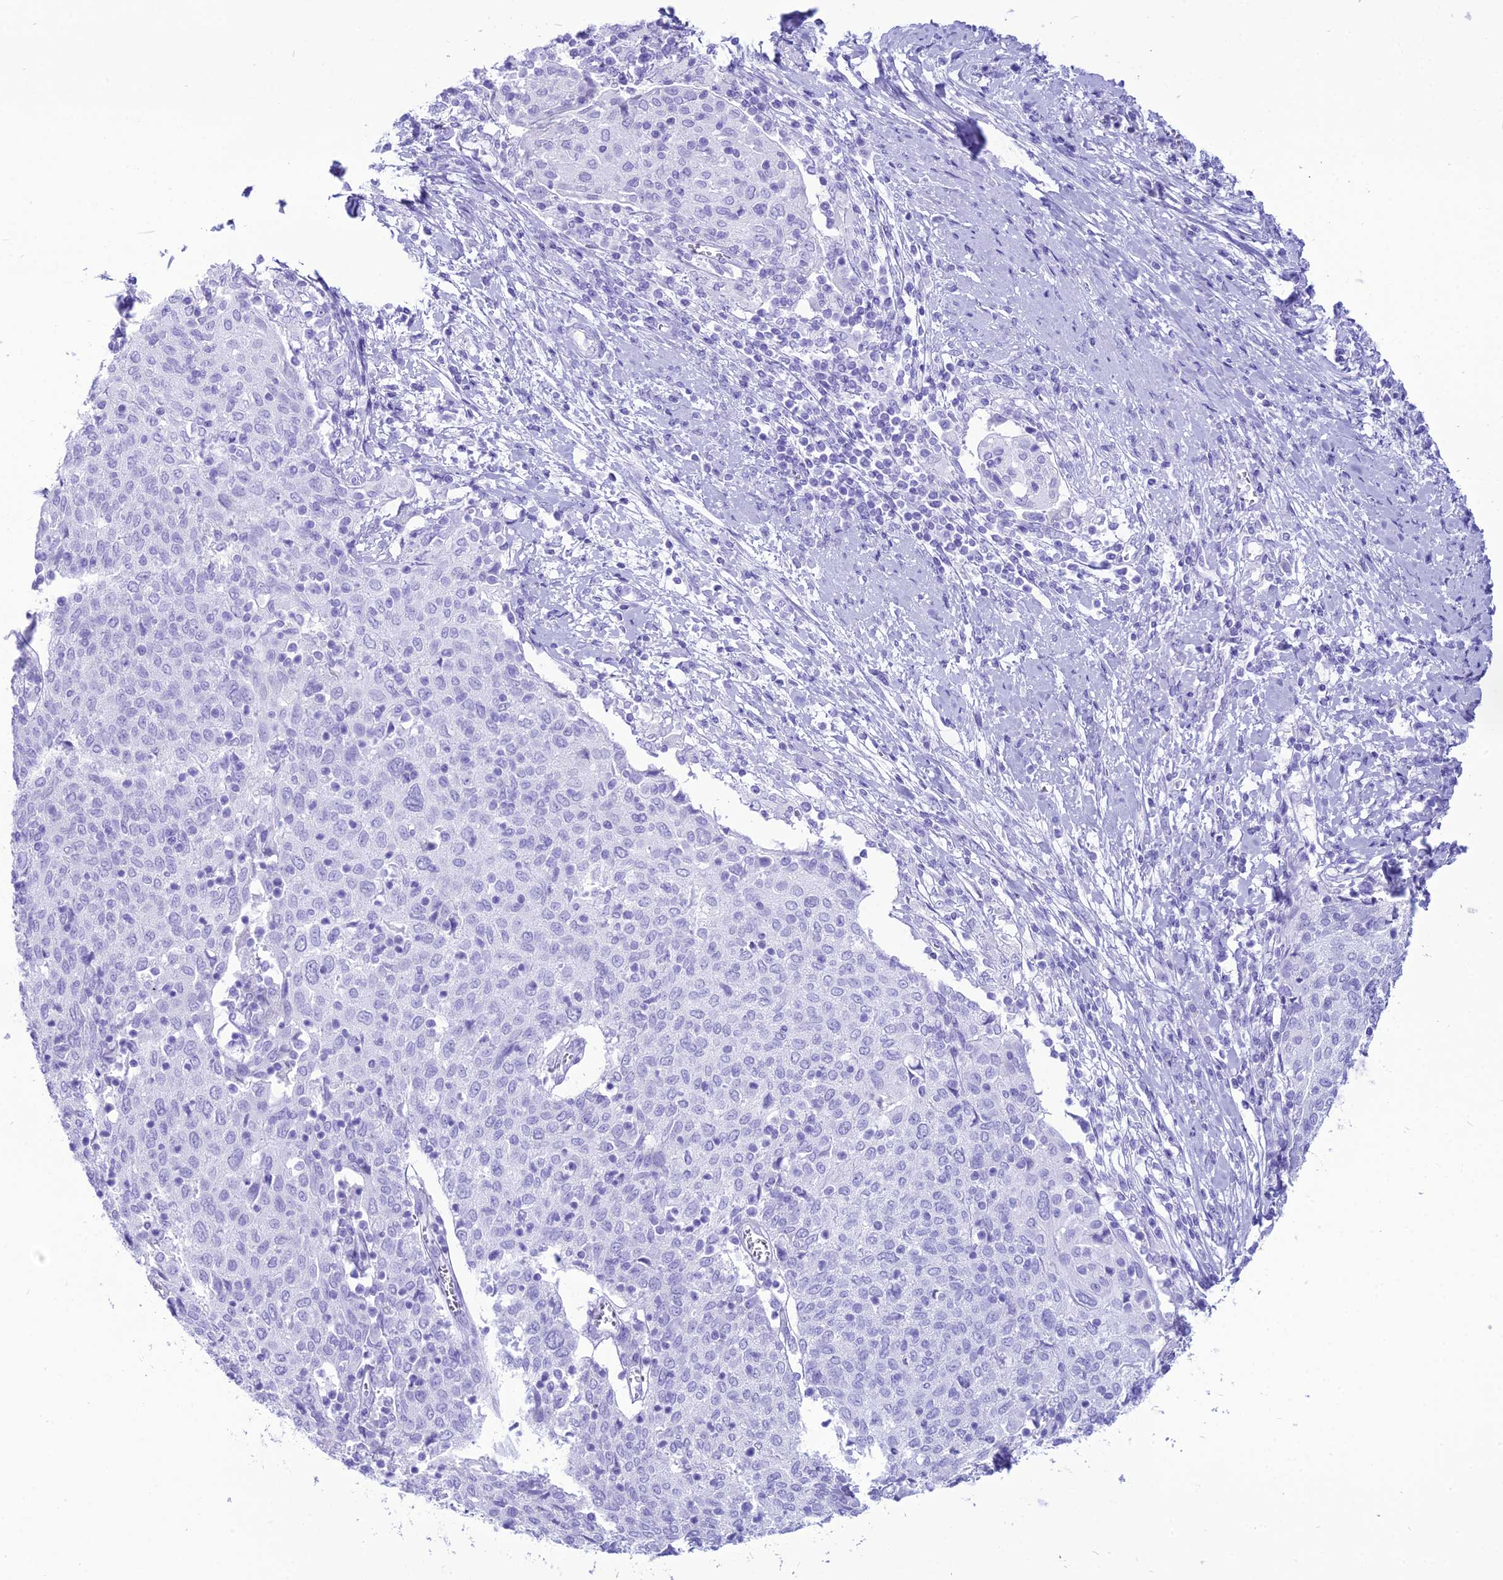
{"staining": {"intensity": "negative", "quantity": "none", "location": "none"}, "tissue": "cervical cancer", "cell_type": "Tumor cells", "image_type": "cancer", "snomed": [{"axis": "morphology", "description": "Squamous cell carcinoma, NOS"}, {"axis": "topography", "description": "Cervix"}], "caption": "Cervical cancer was stained to show a protein in brown. There is no significant expression in tumor cells.", "gene": "PNMA5", "patient": {"sex": "female", "age": 52}}